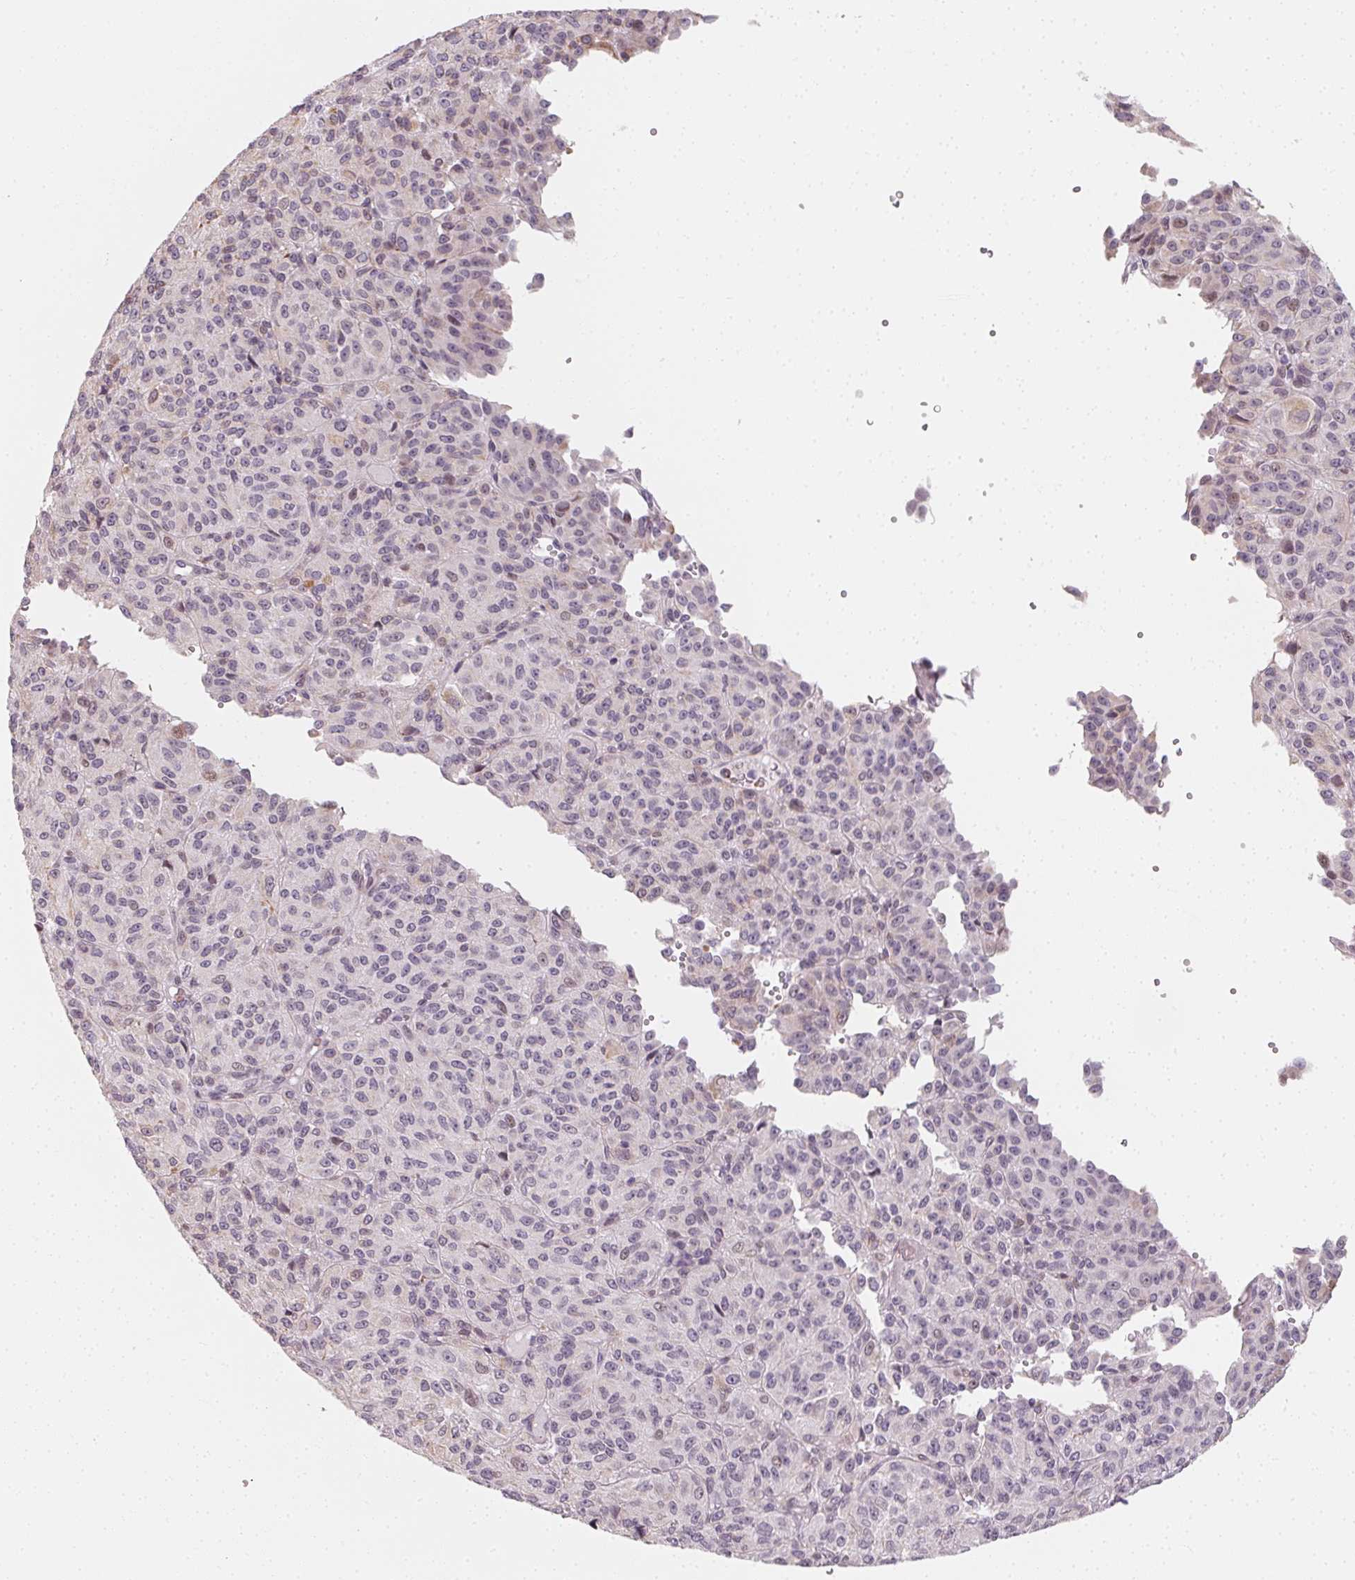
{"staining": {"intensity": "negative", "quantity": "none", "location": "none"}, "tissue": "melanoma", "cell_type": "Tumor cells", "image_type": "cancer", "snomed": [{"axis": "morphology", "description": "Malignant melanoma, Metastatic site"}, {"axis": "topography", "description": "Brain"}], "caption": "A micrograph of human melanoma is negative for staining in tumor cells.", "gene": "CCDC96", "patient": {"sex": "female", "age": 56}}